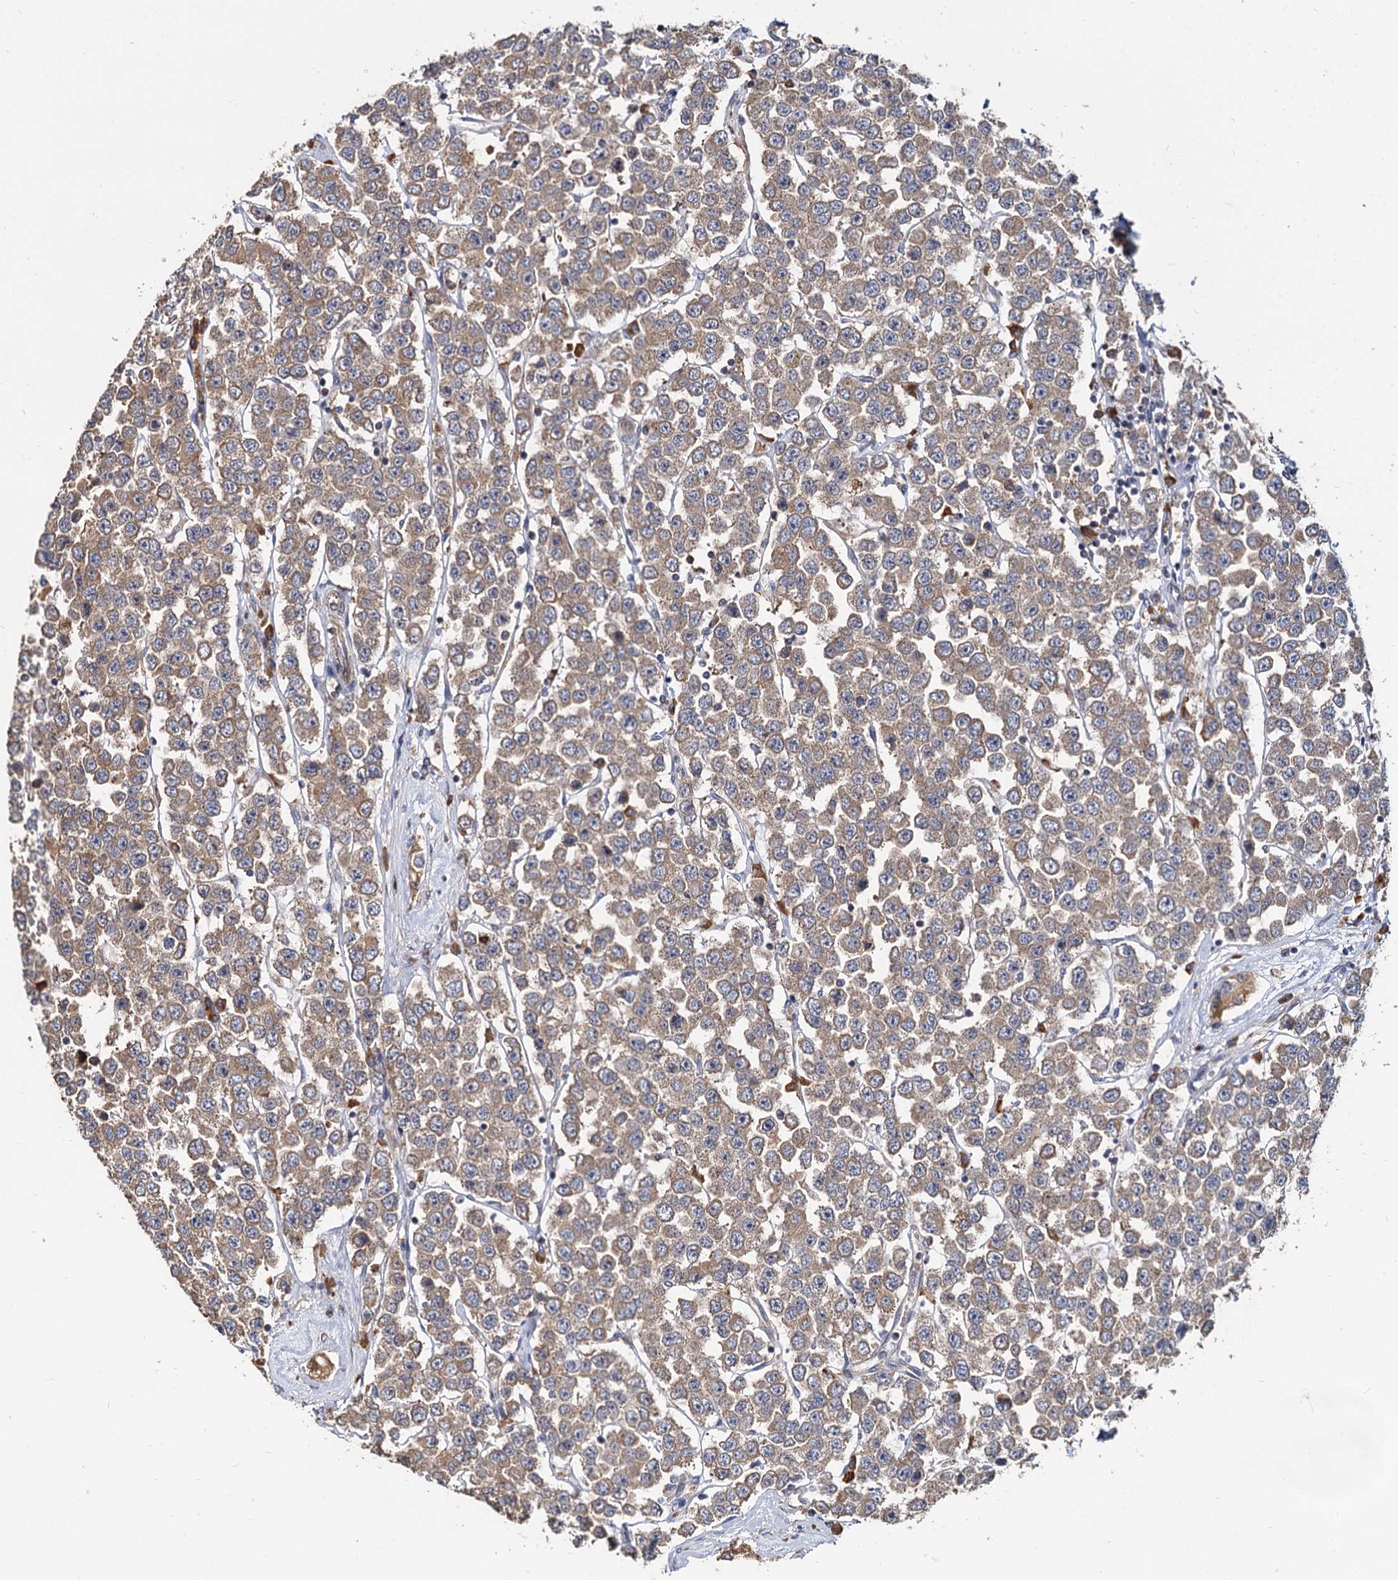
{"staining": {"intensity": "moderate", "quantity": ">75%", "location": "cytoplasmic/membranous"}, "tissue": "testis cancer", "cell_type": "Tumor cells", "image_type": "cancer", "snomed": [{"axis": "morphology", "description": "Seminoma, NOS"}, {"axis": "topography", "description": "Testis"}], "caption": "Moderate cytoplasmic/membranous staining is appreciated in about >75% of tumor cells in testis seminoma.", "gene": "WWC3", "patient": {"sex": "male", "age": 28}}